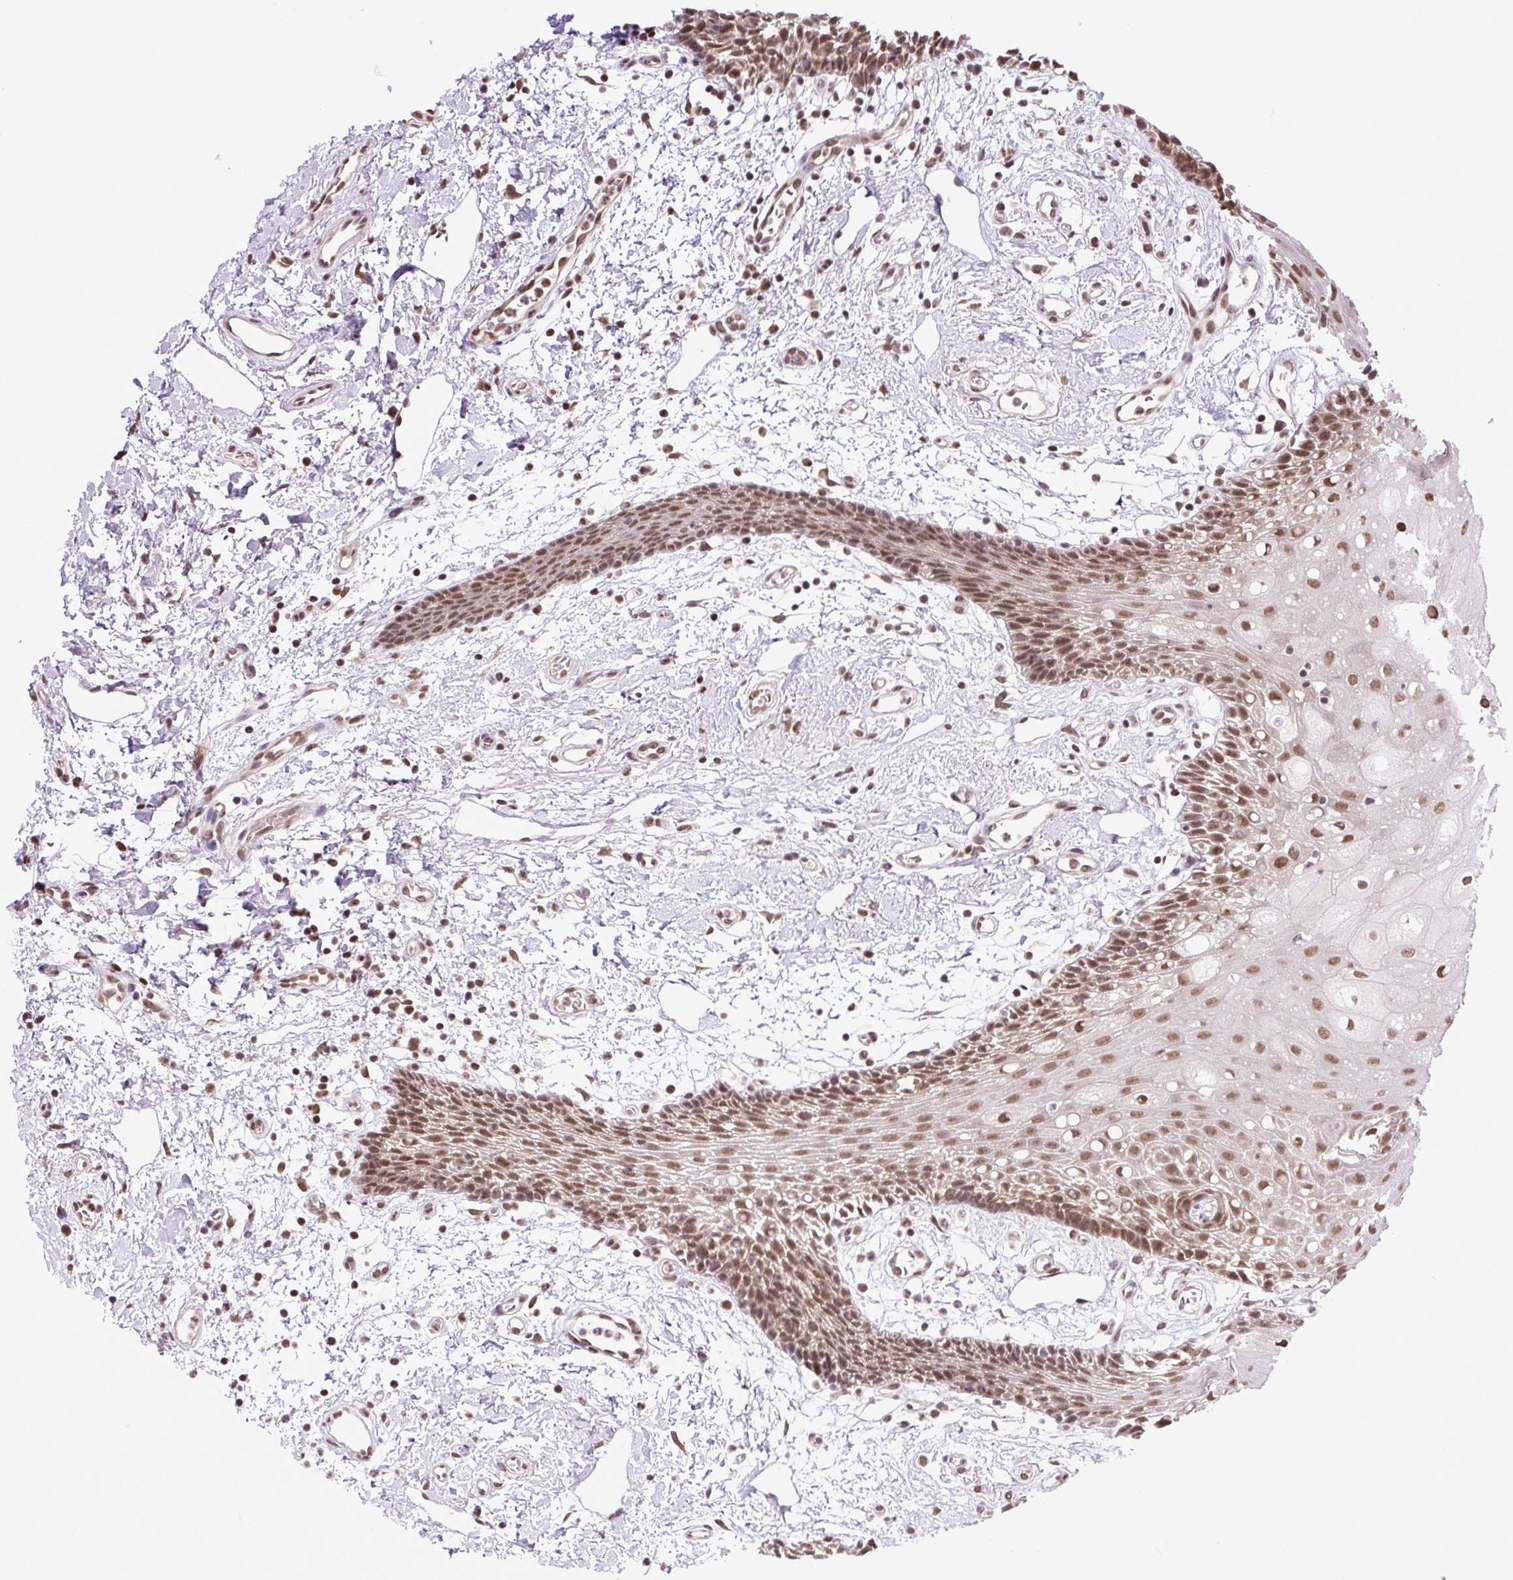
{"staining": {"intensity": "moderate", "quantity": ">75%", "location": "nuclear"}, "tissue": "oral mucosa", "cell_type": "Squamous epithelial cells", "image_type": "normal", "snomed": [{"axis": "morphology", "description": "Normal tissue, NOS"}, {"axis": "topography", "description": "Oral tissue"}], "caption": "Moderate nuclear protein expression is present in approximately >75% of squamous epithelial cells in oral mucosa.", "gene": "SGTA", "patient": {"sex": "female", "age": 59}}